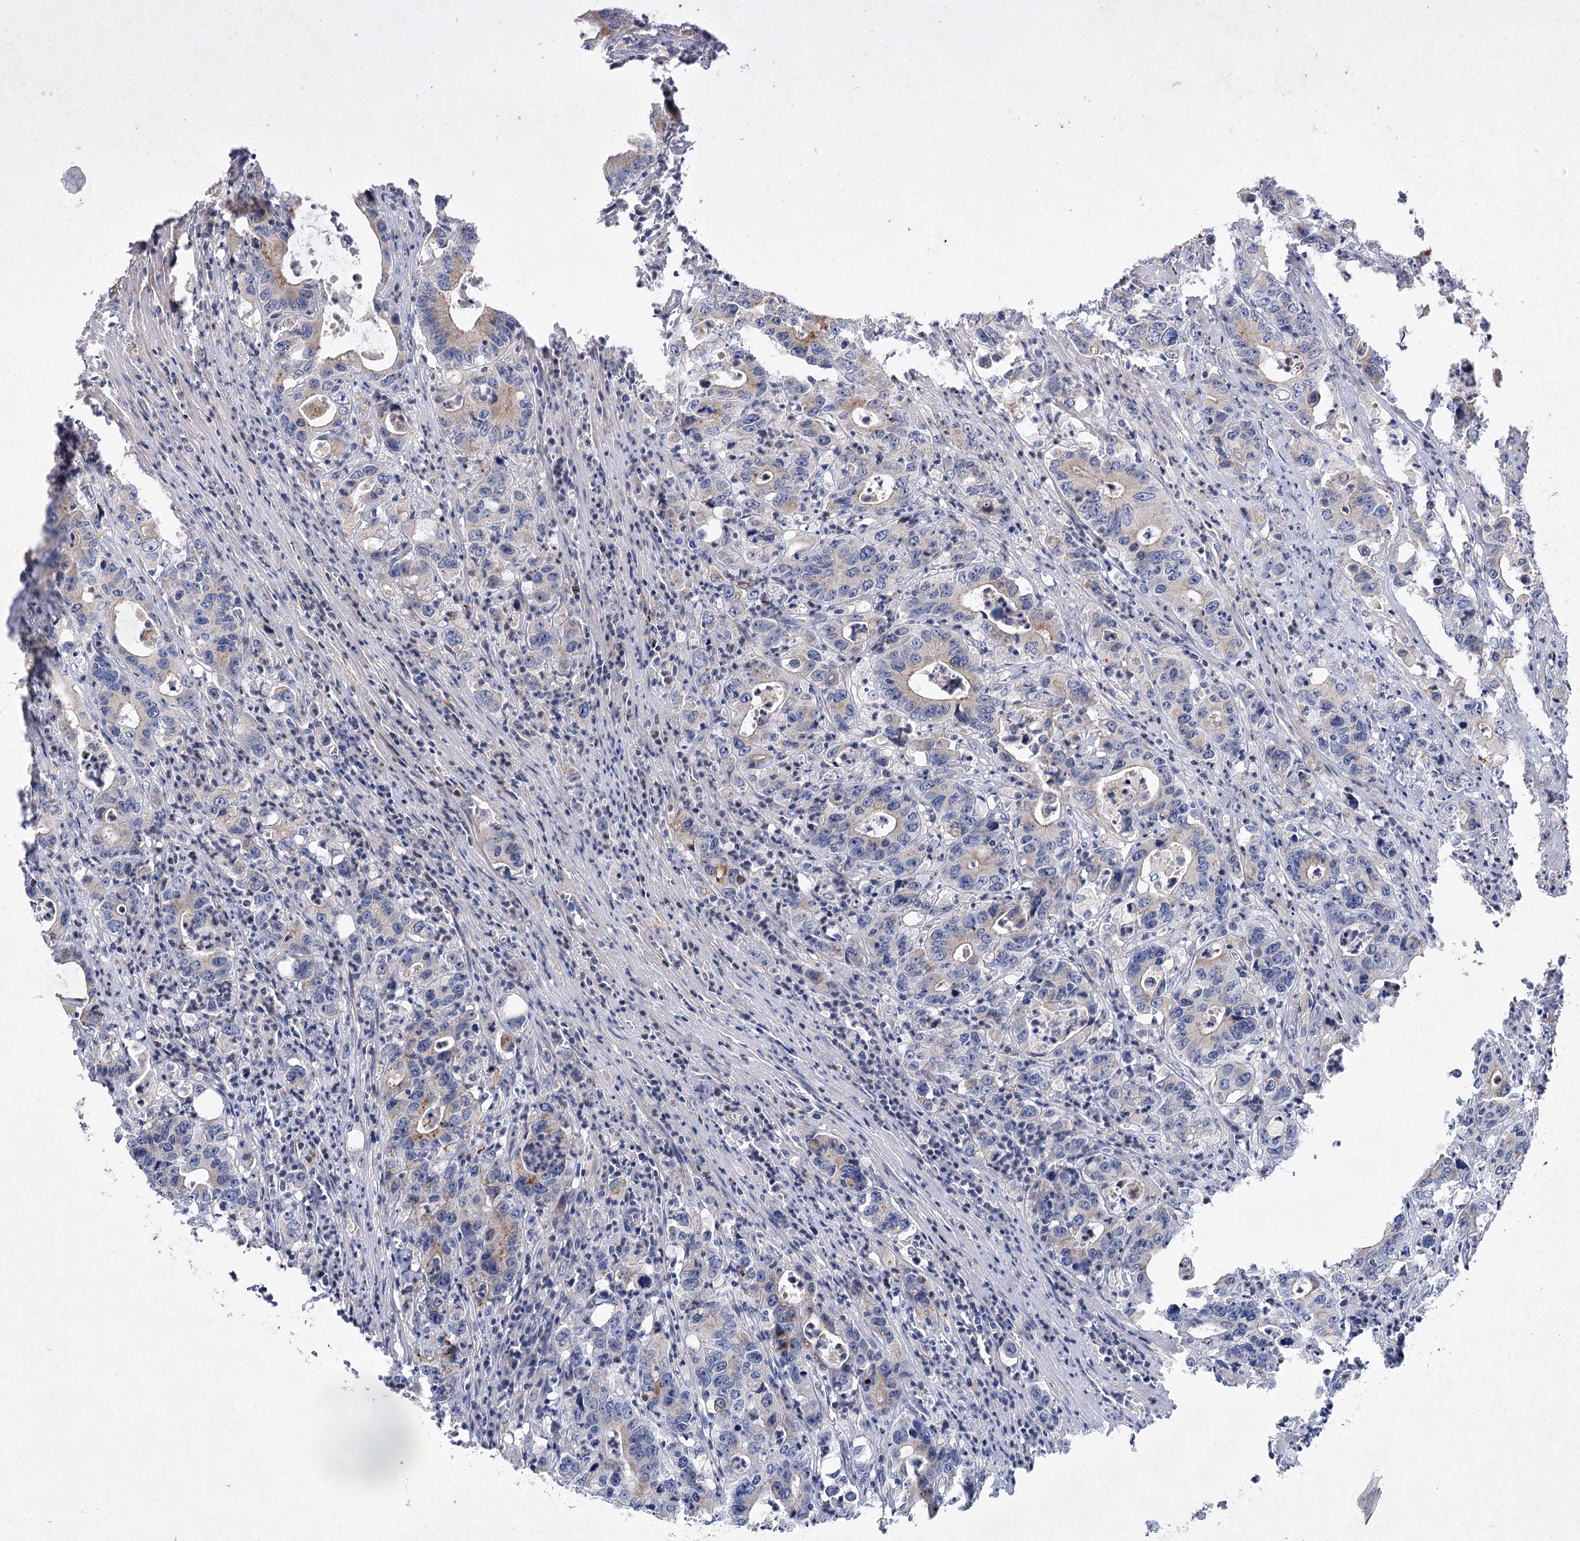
{"staining": {"intensity": "weak", "quantity": "<25%", "location": "cytoplasmic/membranous"}, "tissue": "colorectal cancer", "cell_type": "Tumor cells", "image_type": "cancer", "snomed": [{"axis": "morphology", "description": "Adenocarcinoma, NOS"}, {"axis": "topography", "description": "Colon"}], "caption": "Colorectal cancer stained for a protein using immunohistochemistry (IHC) reveals no expression tumor cells.", "gene": "SH3BP5L", "patient": {"sex": "female", "age": 75}}